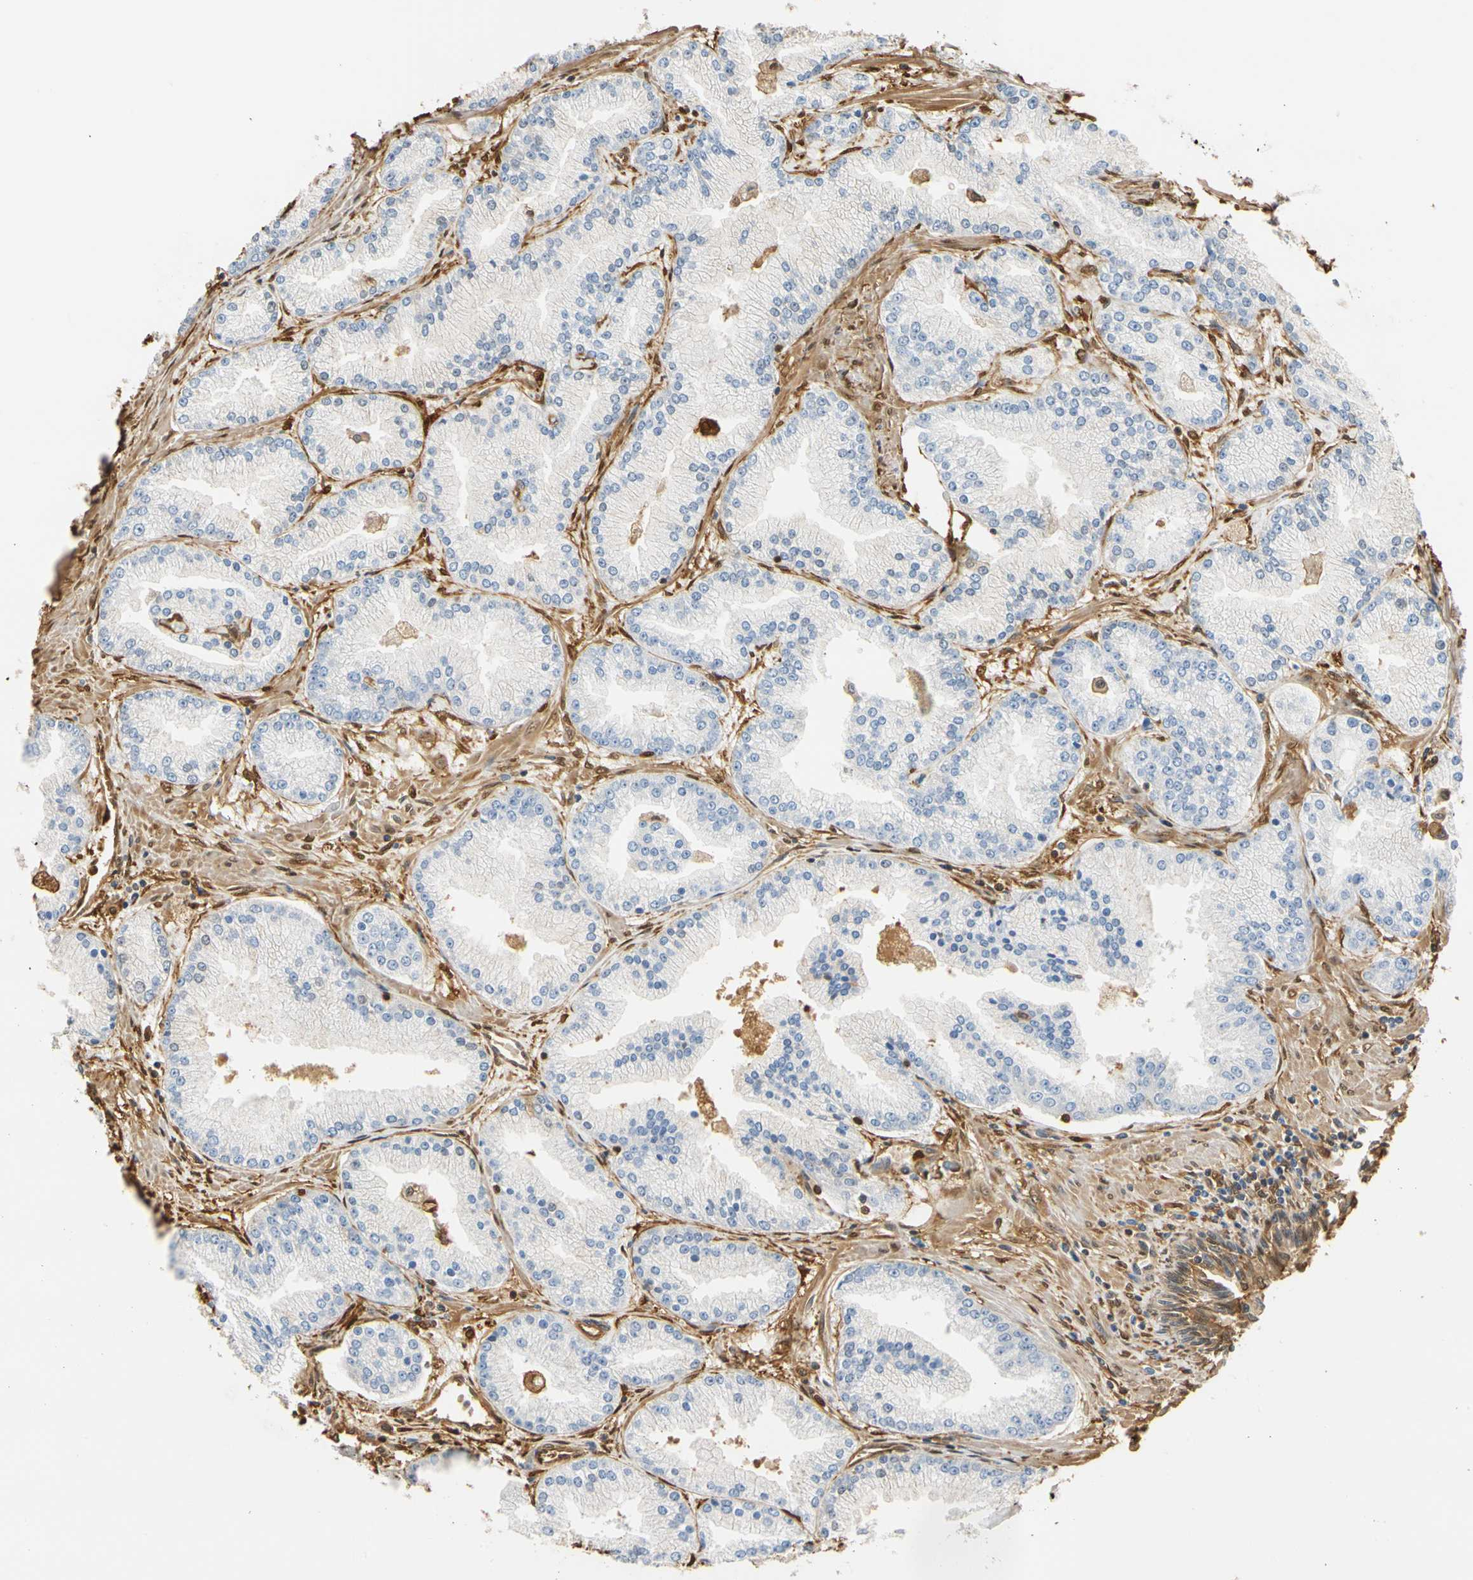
{"staining": {"intensity": "negative", "quantity": "none", "location": "none"}, "tissue": "prostate cancer", "cell_type": "Tumor cells", "image_type": "cancer", "snomed": [{"axis": "morphology", "description": "Adenocarcinoma, High grade"}, {"axis": "topography", "description": "Prostate"}], "caption": "IHC of prostate cancer shows no staining in tumor cells.", "gene": "S100A6", "patient": {"sex": "male", "age": 61}}